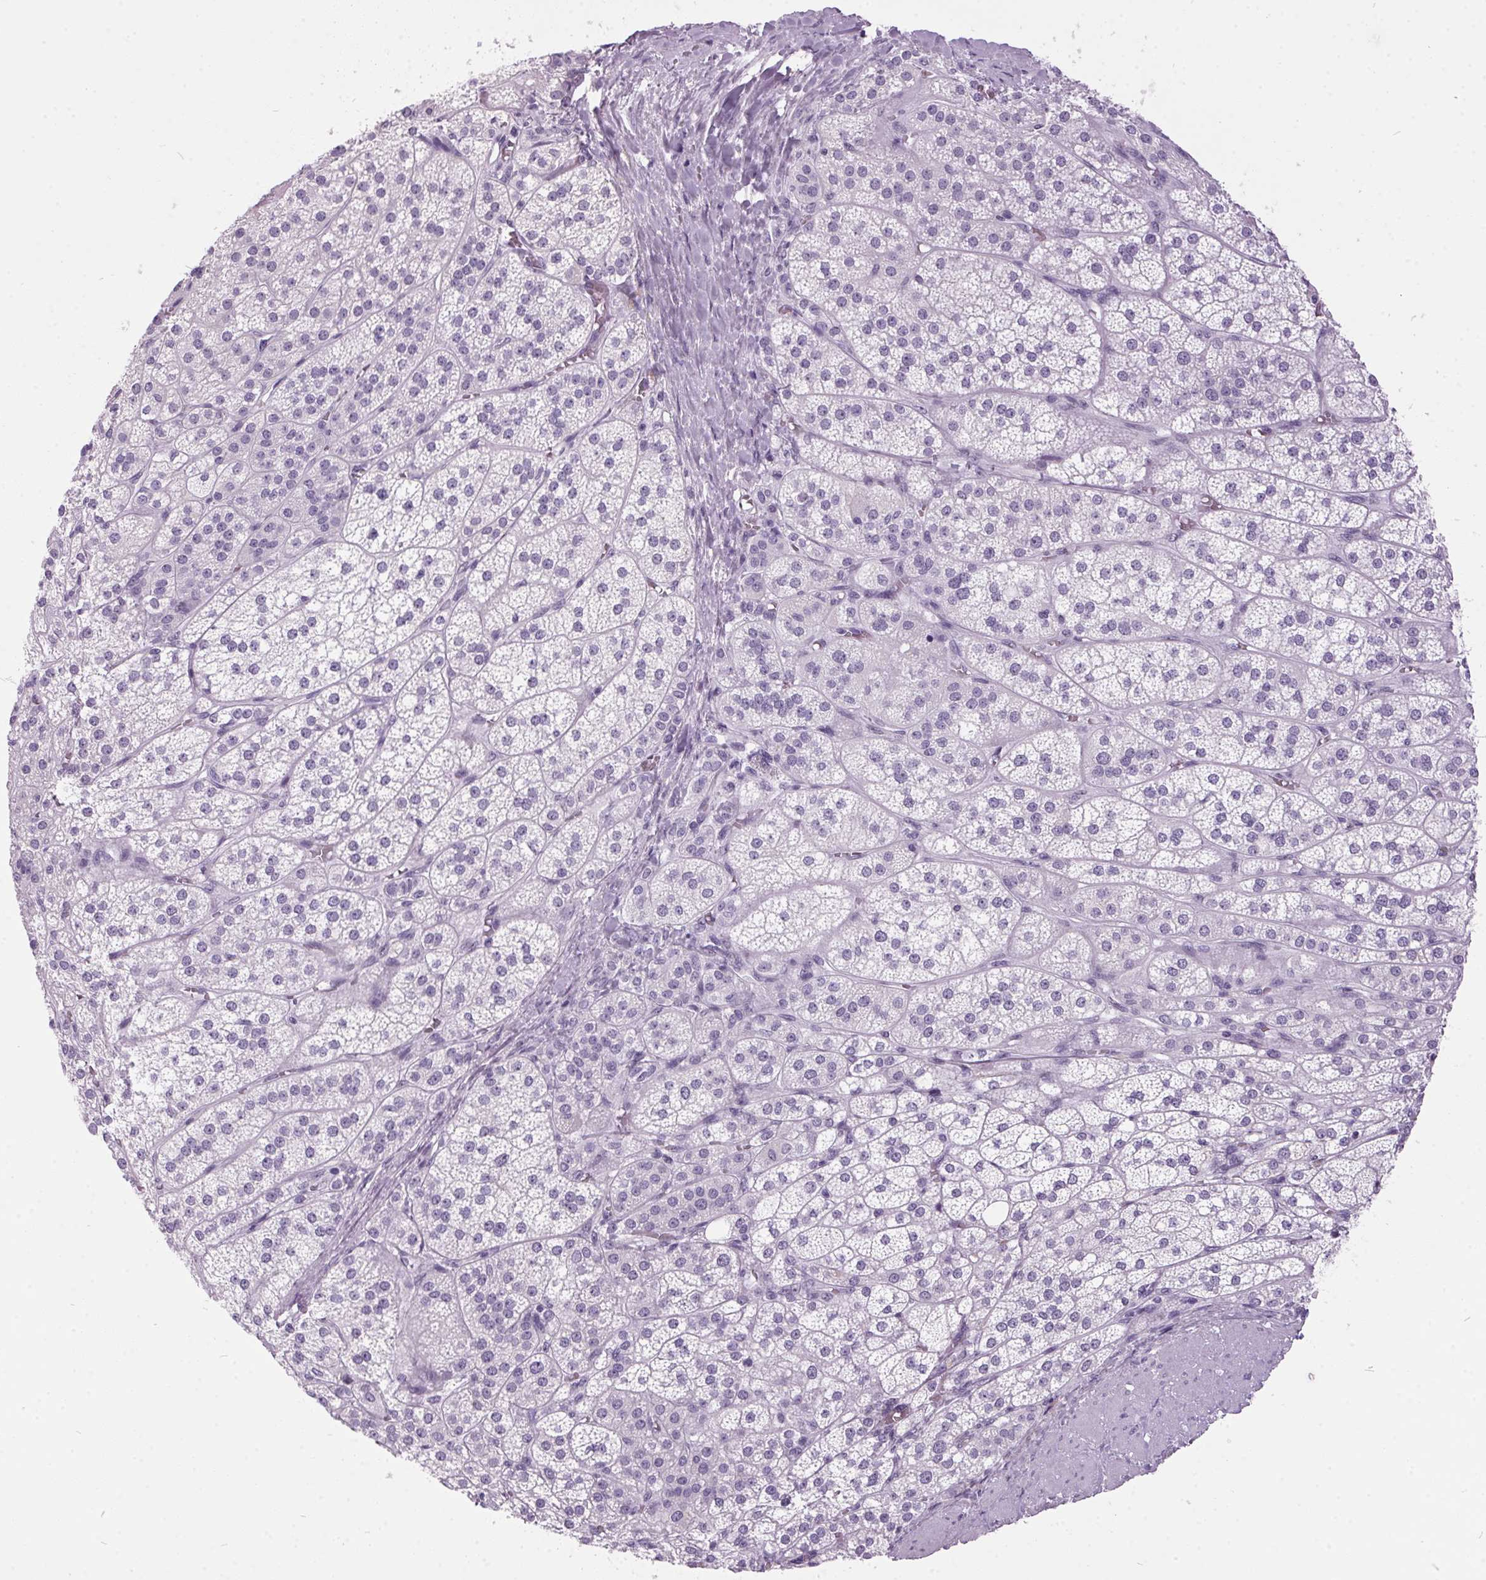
{"staining": {"intensity": "negative", "quantity": "none", "location": "none"}, "tissue": "adrenal gland", "cell_type": "Glandular cells", "image_type": "normal", "snomed": [{"axis": "morphology", "description": "Normal tissue, NOS"}, {"axis": "topography", "description": "Adrenal gland"}], "caption": "Immunohistochemistry of benign human adrenal gland displays no staining in glandular cells. Brightfield microscopy of IHC stained with DAB (3,3'-diaminobenzidine) (brown) and hematoxylin (blue), captured at high magnification.", "gene": "ODAD2", "patient": {"sex": "female", "age": 60}}